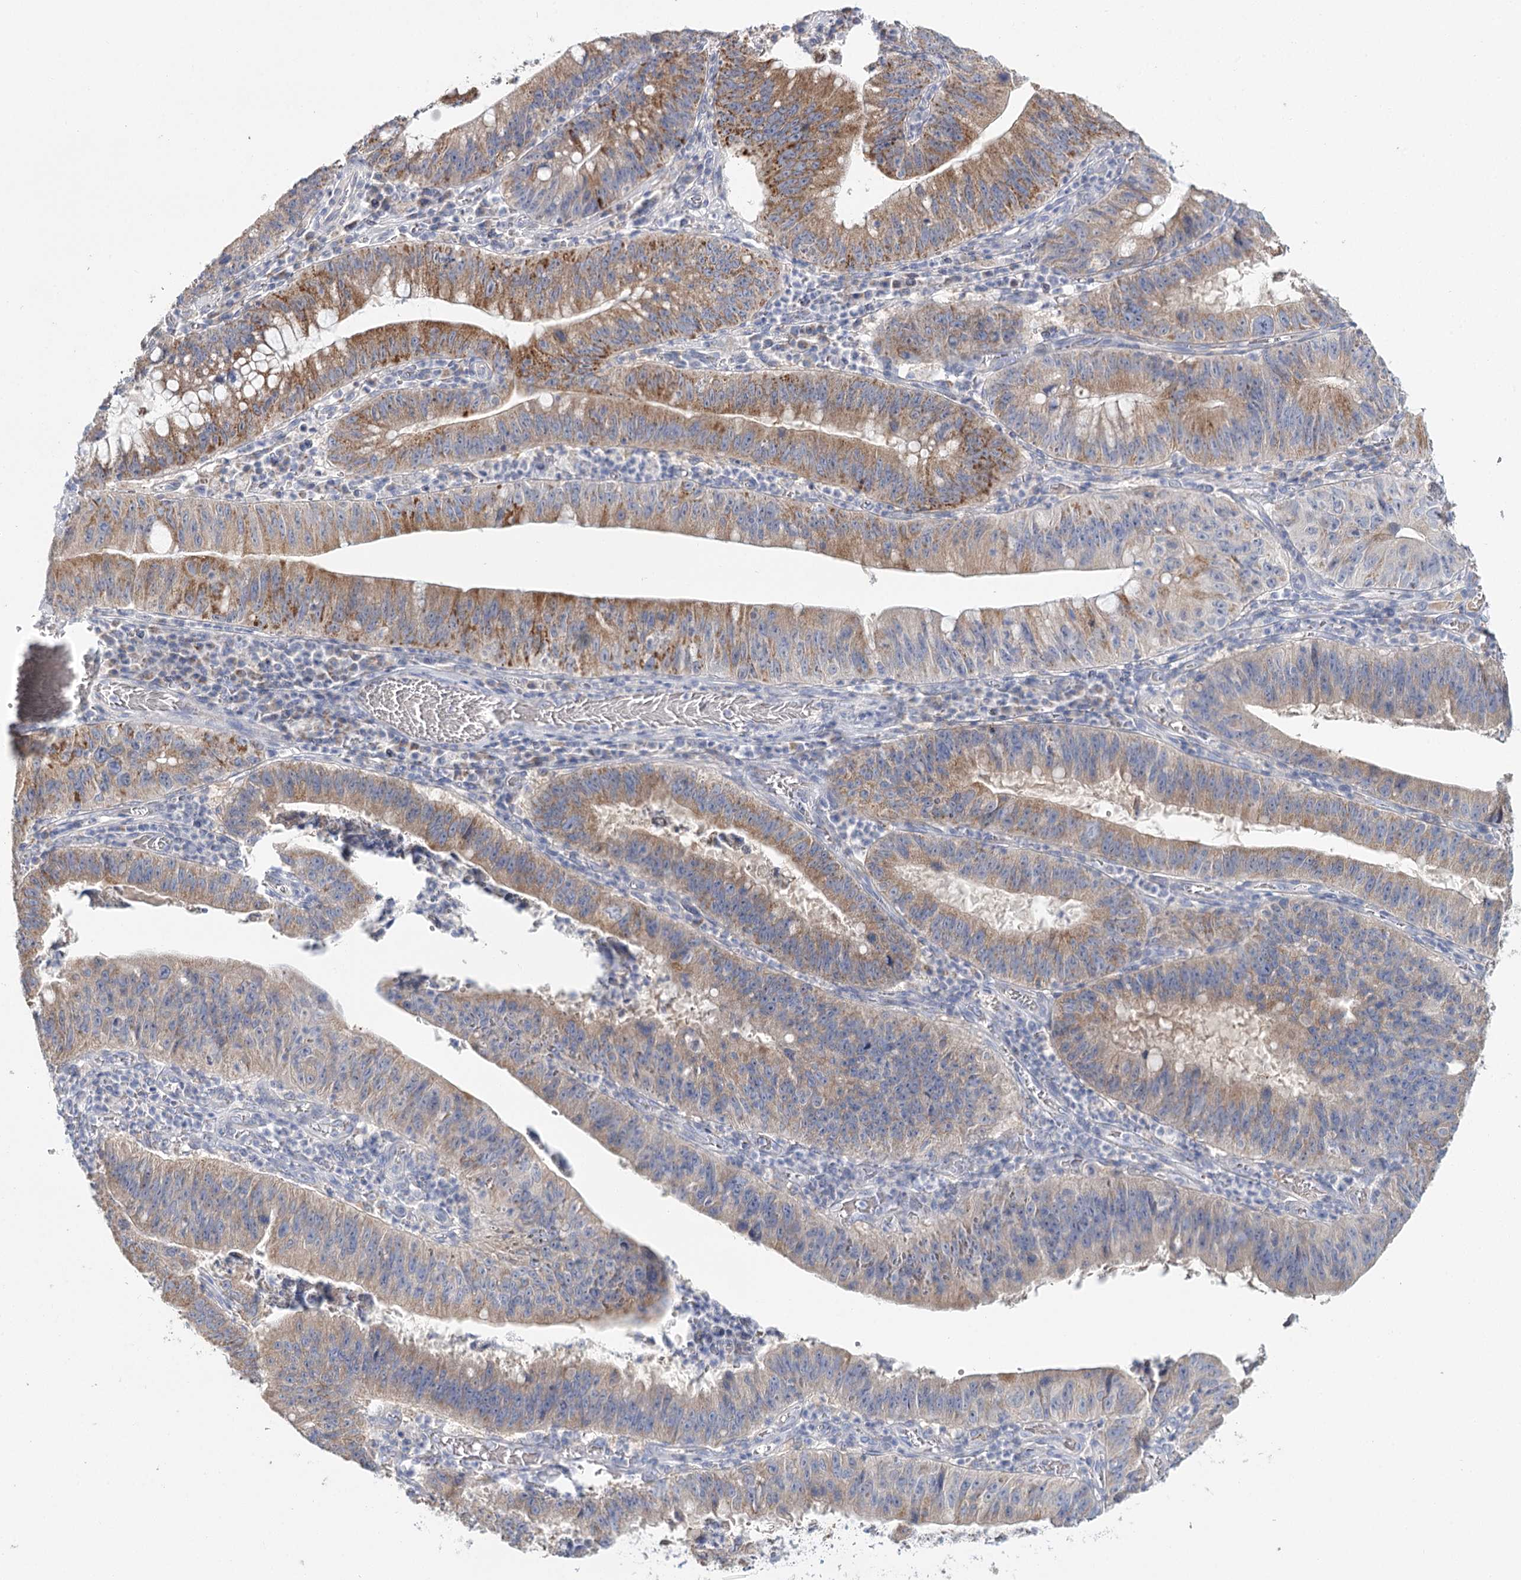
{"staining": {"intensity": "moderate", "quantity": ">75%", "location": "cytoplasmic/membranous"}, "tissue": "stomach cancer", "cell_type": "Tumor cells", "image_type": "cancer", "snomed": [{"axis": "morphology", "description": "Adenocarcinoma, NOS"}, {"axis": "topography", "description": "Stomach"}], "caption": "Adenocarcinoma (stomach) stained with a brown dye shows moderate cytoplasmic/membranous positive positivity in approximately >75% of tumor cells.", "gene": "ARHGAP44", "patient": {"sex": "male", "age": 59}}